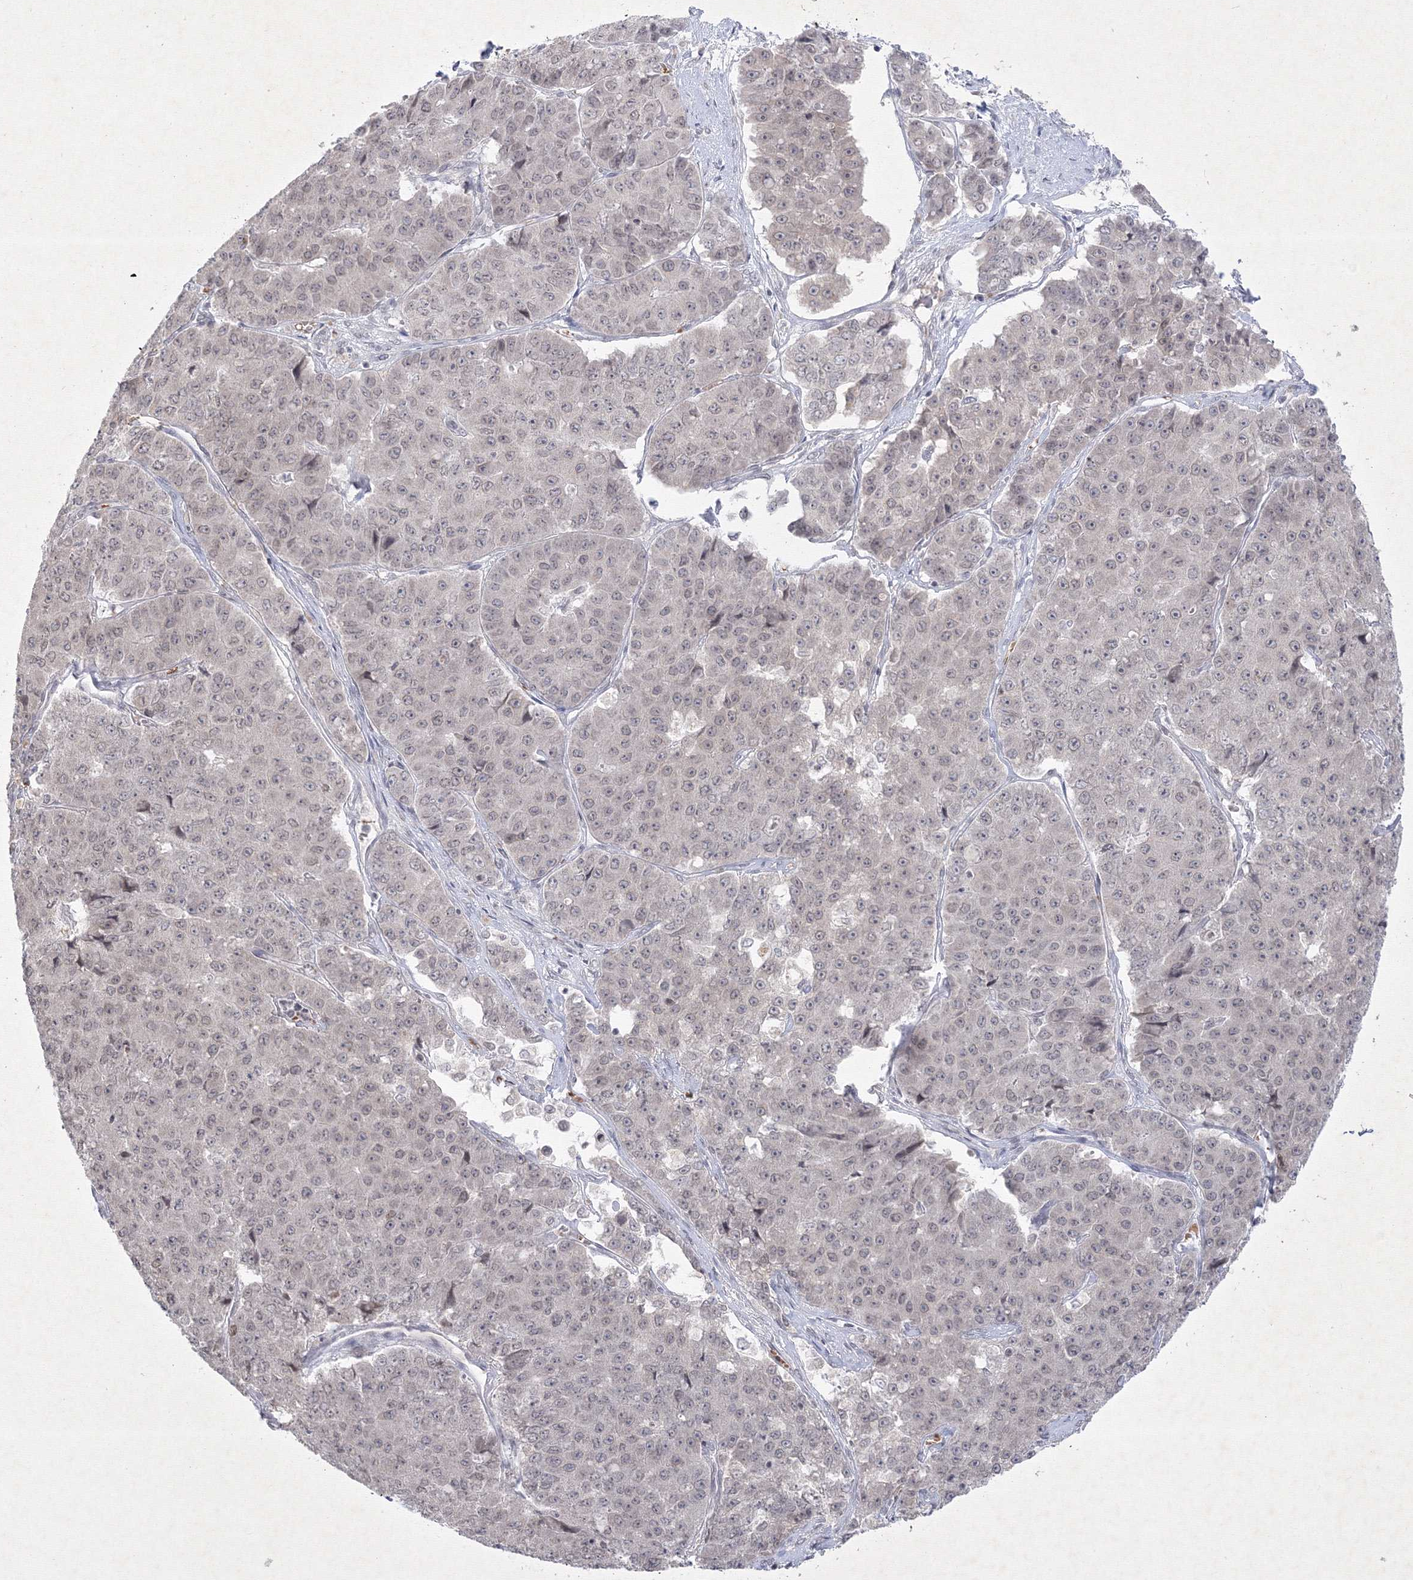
{"staining": {"intensity": "weak", "quantity": "25%-75%", "location": "nuclear"}, "tissue": "pancreatic cancer", "cell_type": "Tumor cells", "image_type": "cancer", "snomed": [{"axis": "morphology", "description": "Adenocarcinoma, NOS"}, {"axis": "topography", "description": "Pancreas"}], "caption": "The immunohistochemical stain highlights weak nuclear staining in tumor cells of pancreatic adenocarcinoma tissue. The staining is performed using DAB brown chromogen to label protein expression. The nuclei are counter-stained blue using hematoxylin.", "gene": "NXPE3", "patient": {"sex": "male", "age": 50}}